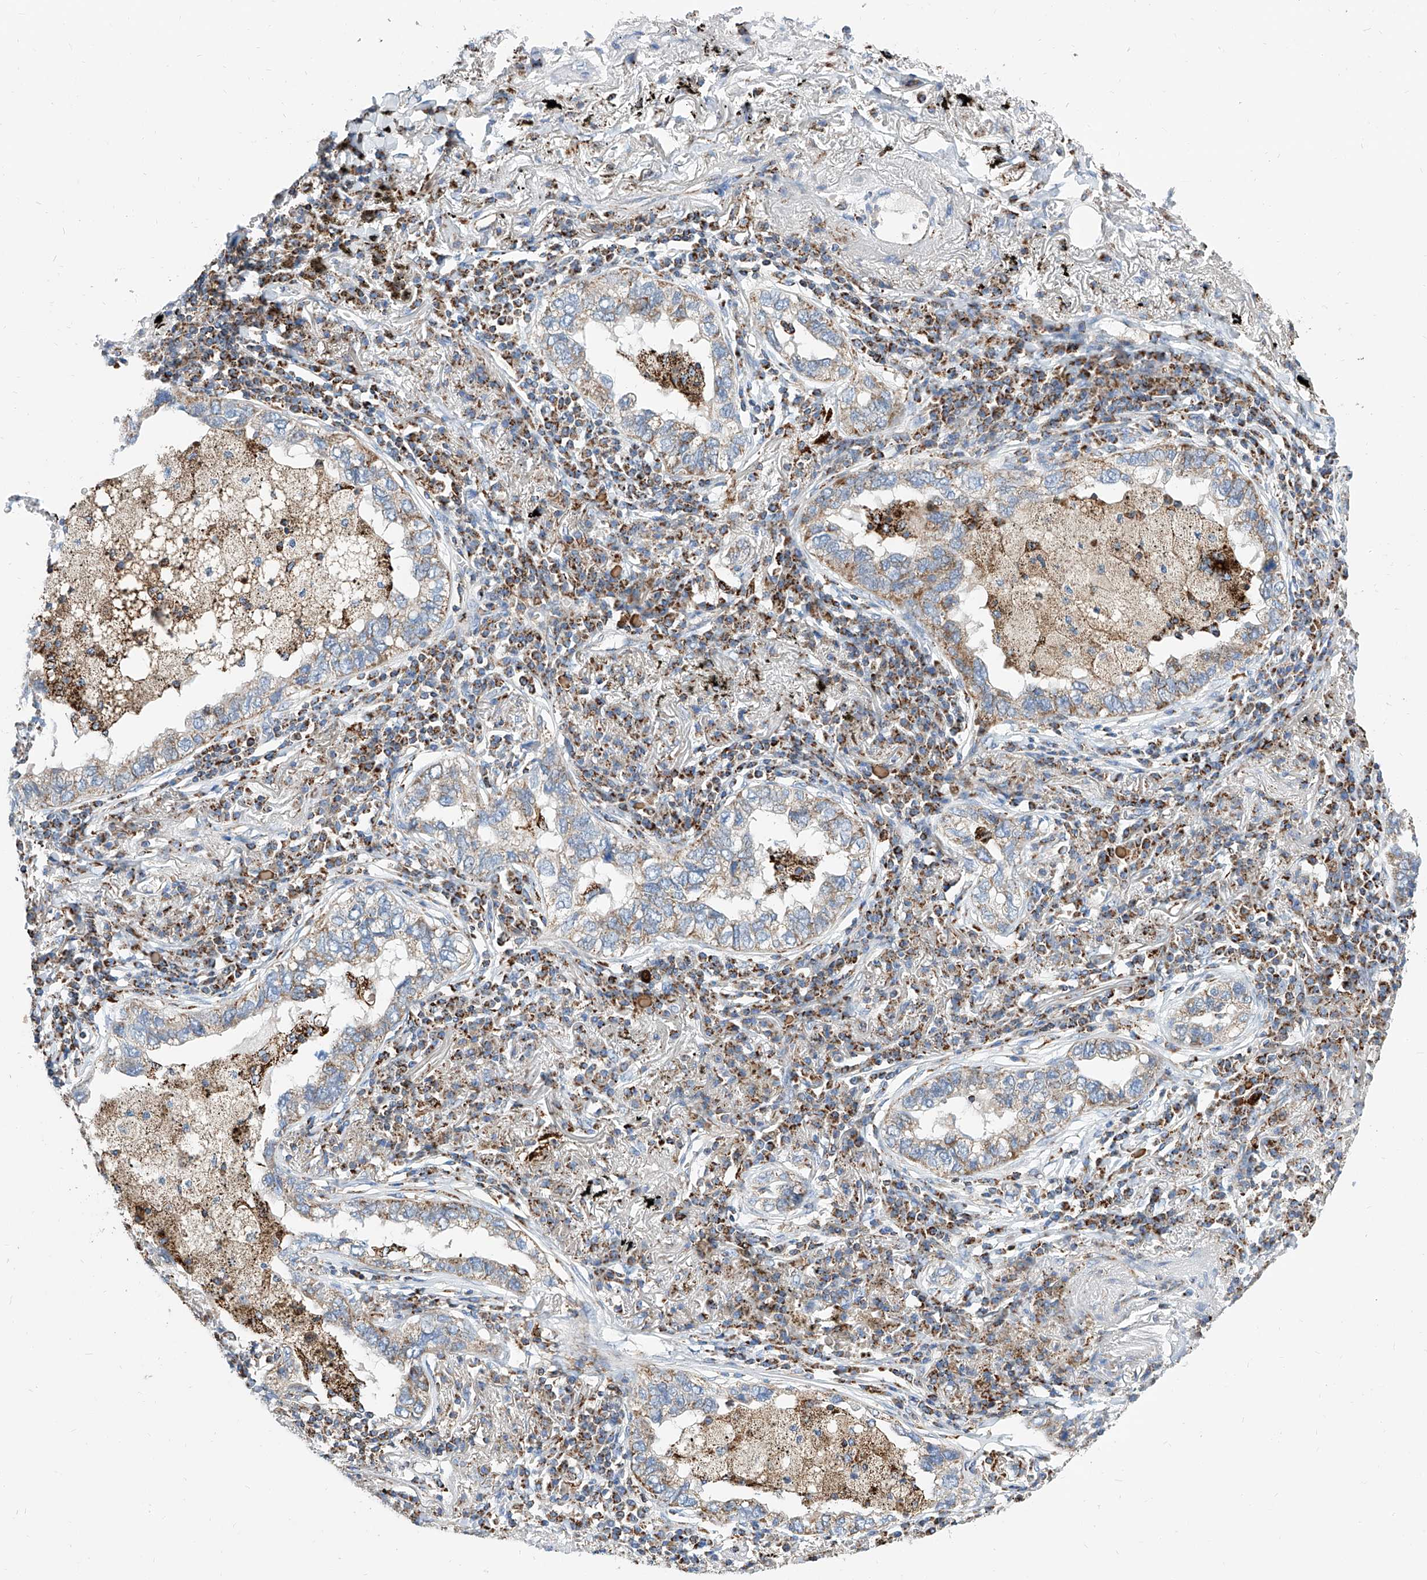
{"staining": {"intensity": "weak", "quantity": ">75%", "location": "cytoplasmic/membranous"}, "tissue": "lung cancer", "cell_type": "Tumor cells", "image_type": "cancer", "snomed": [{"axis": "morphology", "description": "Adenocarcinoma, NOS"}, {"axis": "topography", "description": "Lung"}], "caption": "A brown stain shows weak cytoplasmic/membranous staining of a protein in human adenocarcinoma (lung) tumor cells.", "gene": "CPNE5", "patient": {"sex": "male", "age": 65}}